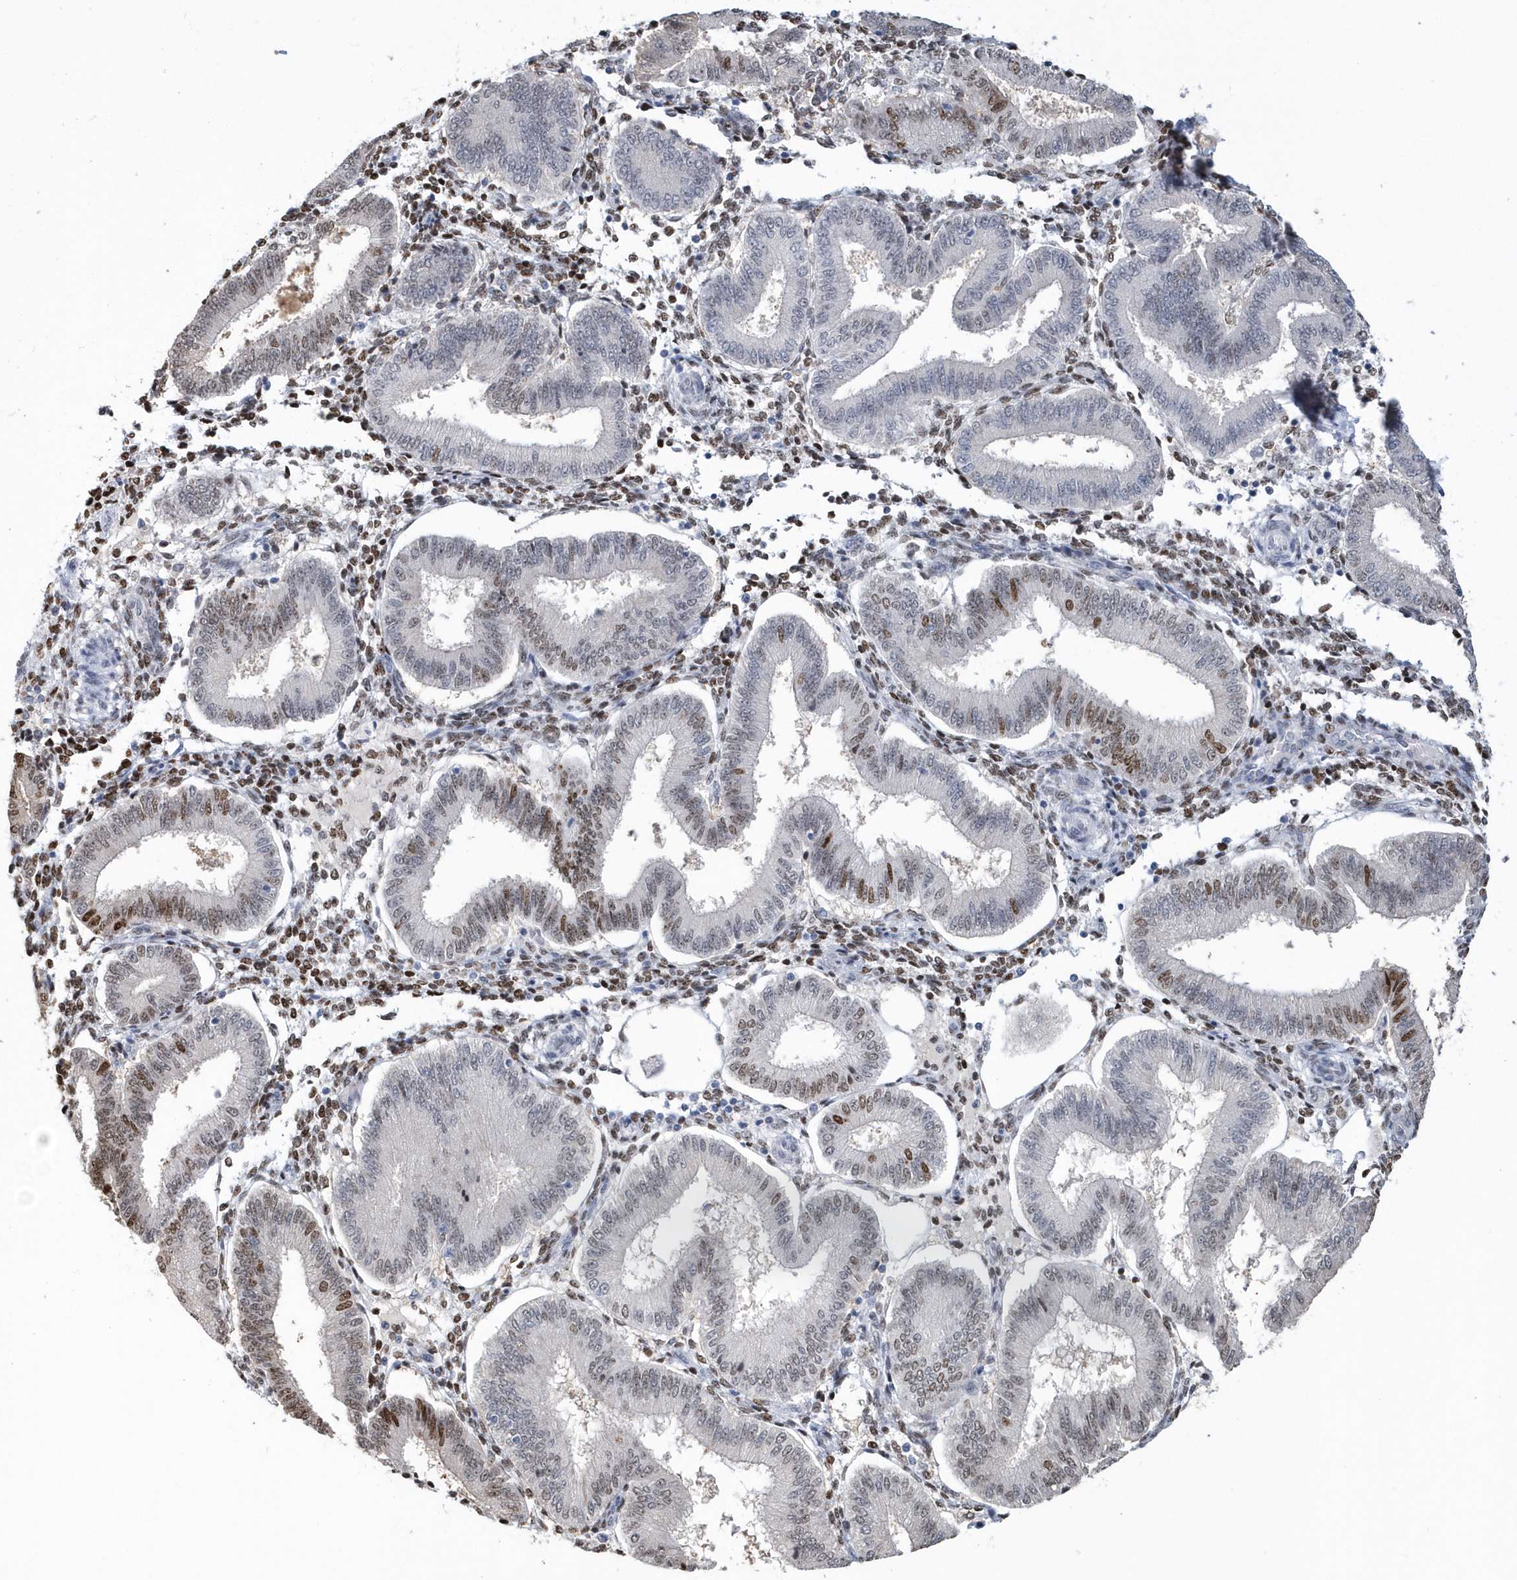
{"staining": {"intensity": "moderate", "quantity": "25%-75%", "location": "nuclear"}, "tissue": "endometrium", "cell_type": "Cells in endometrial stroma", "image_type": "normal", "snomed": [{"axis": "morphology", "description": "Normal tissue, NOS"}, {"axis": "topography", "description": "Endometrium"}], "caption": "A histopathology image showing moderate nuclear expression in approximately 25%-75% of cells in endometrial stroma in benign endometrium, as visualized by brown immunohistochemical staining.", "gene": "MACROH2A2", "patient": {"sex": "female", "age": 39}}